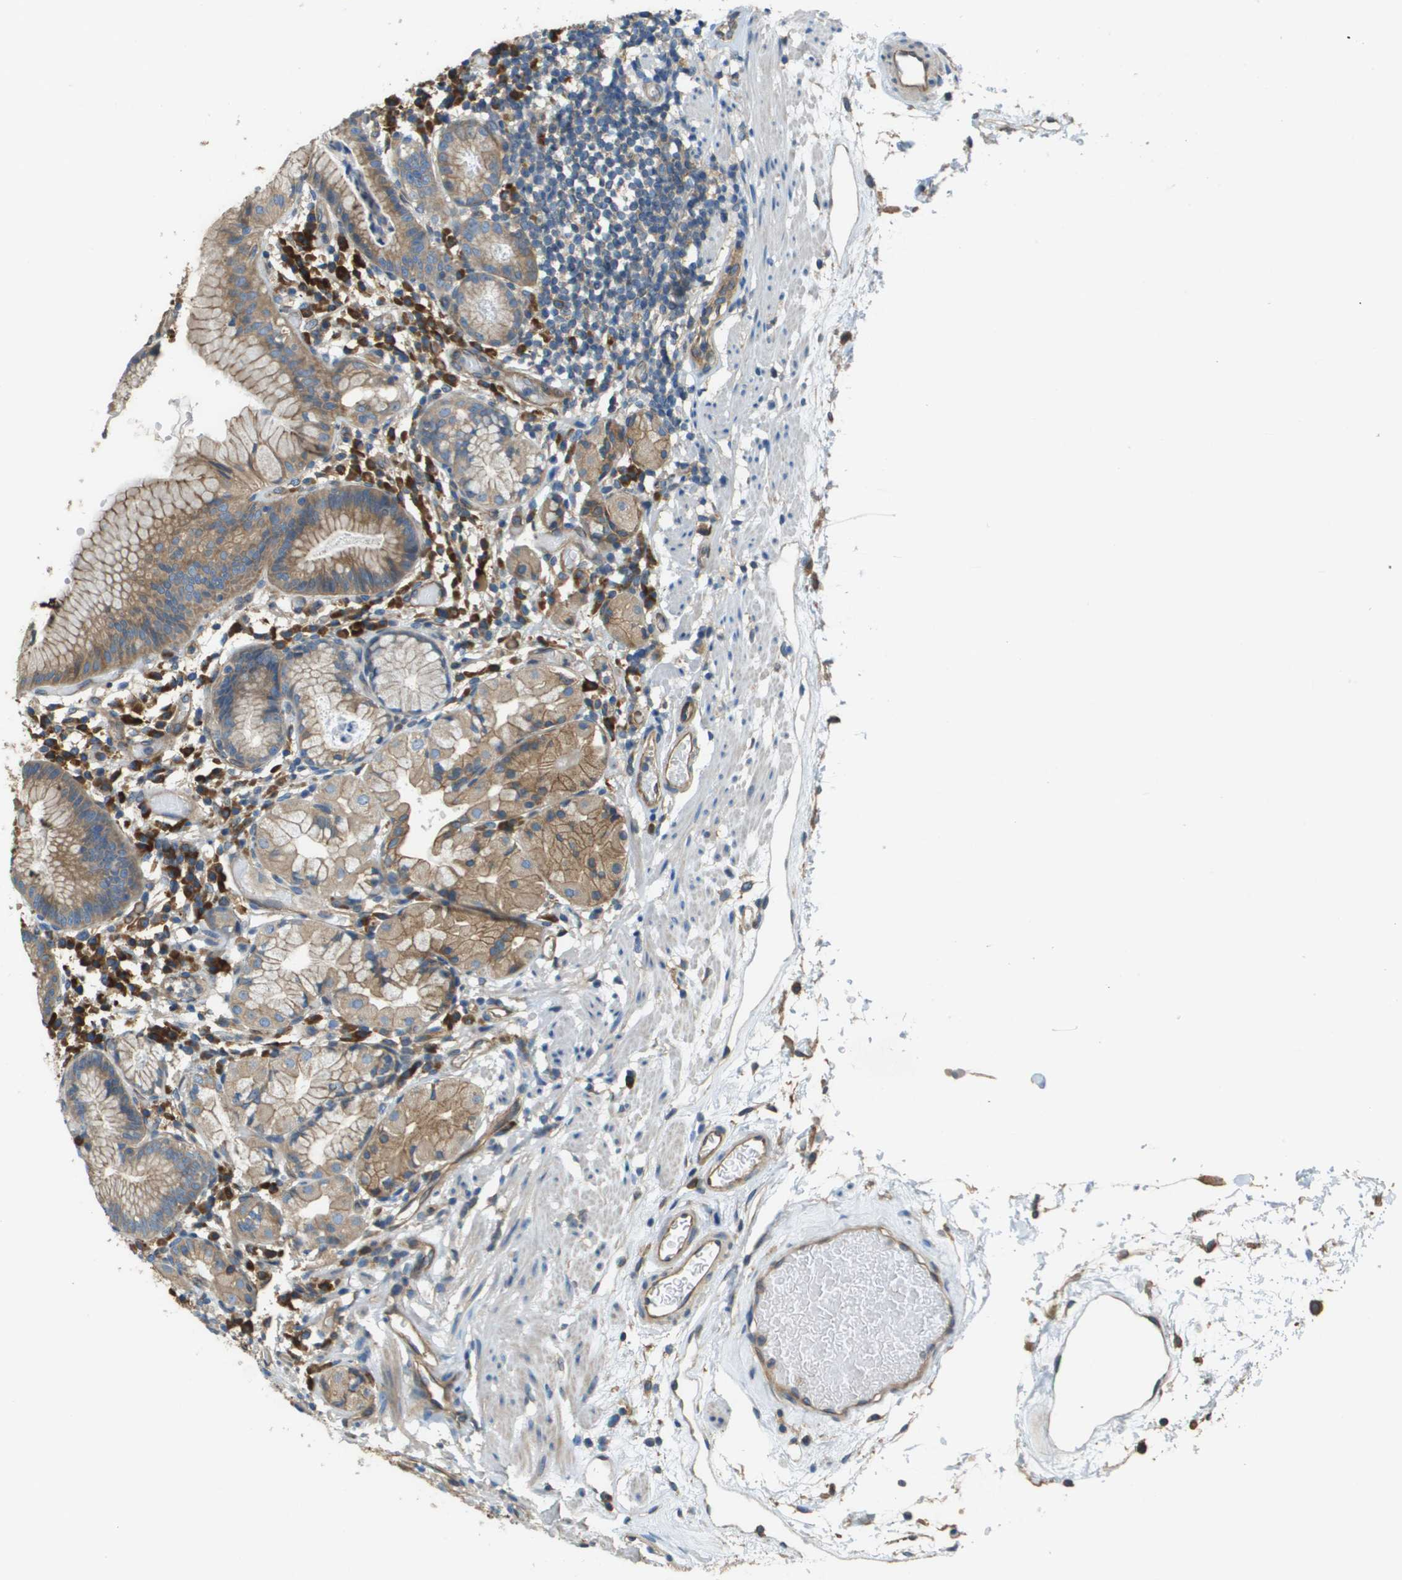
{"staining": {"intensity": "moderate", "quantity": "25%-75%", "location": "cytoplasmic/membranous"}, "tissue": "stomach", "cell_type": "Glandular cells", "image_type": "normal", "snomed": [{"axis": "morphology", "description": "Normal tissue, NOS"}, {"axis": "topography", "description": "Stomach"}, {"axis": "topography", "description": "Stomach, lower"}], "caption": "Immunohistochemical staining of normal stomach reveals moderate cytoplasmic/membranous protein staining in approximately 25%-75% of glandular cells.", "gene": "DNAJB11", "patient": {"sex": "female", "age": 75}}